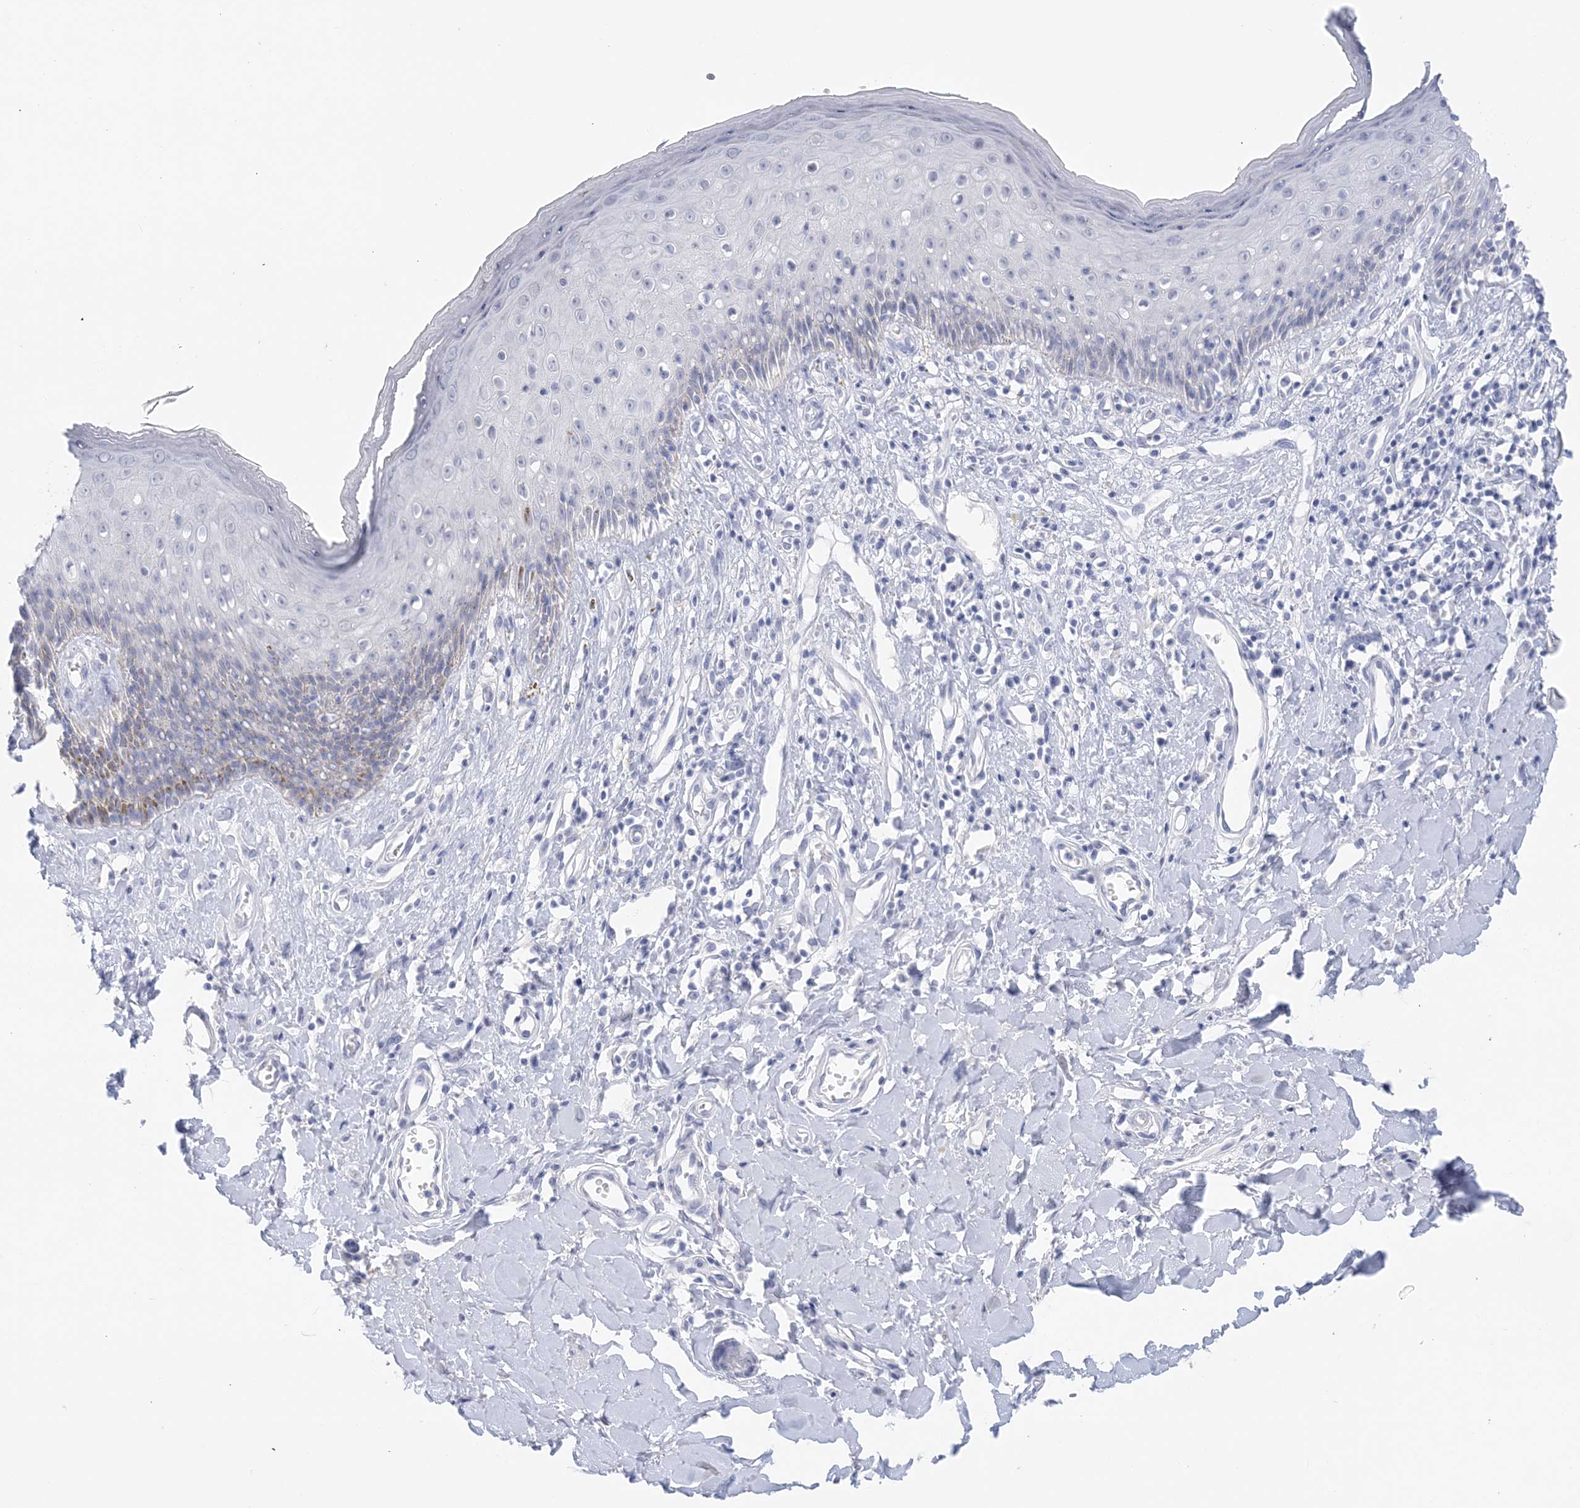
{"staining": {"intensity": "negative", "quantity": "none", "location": "none"}, "tissue": "skin", "cell_type": "Epidermal cells", "image_type": "normal", "snomed": [{"axis": "morphology", "description": "Normal tissue, NOS"}, {"axis": "morphology", "description": "Squamous cell carcinoma, NOS"}, {"axis": "topography", "description": "Vulva"}], "caption": "IHC photomicrograph of unremarkable skin stained for a protein (brown), which demonstrates no positivity in epidermal cells.", "gene": "SH3YL1", "patient": {"sex": "female", "age": 85}}